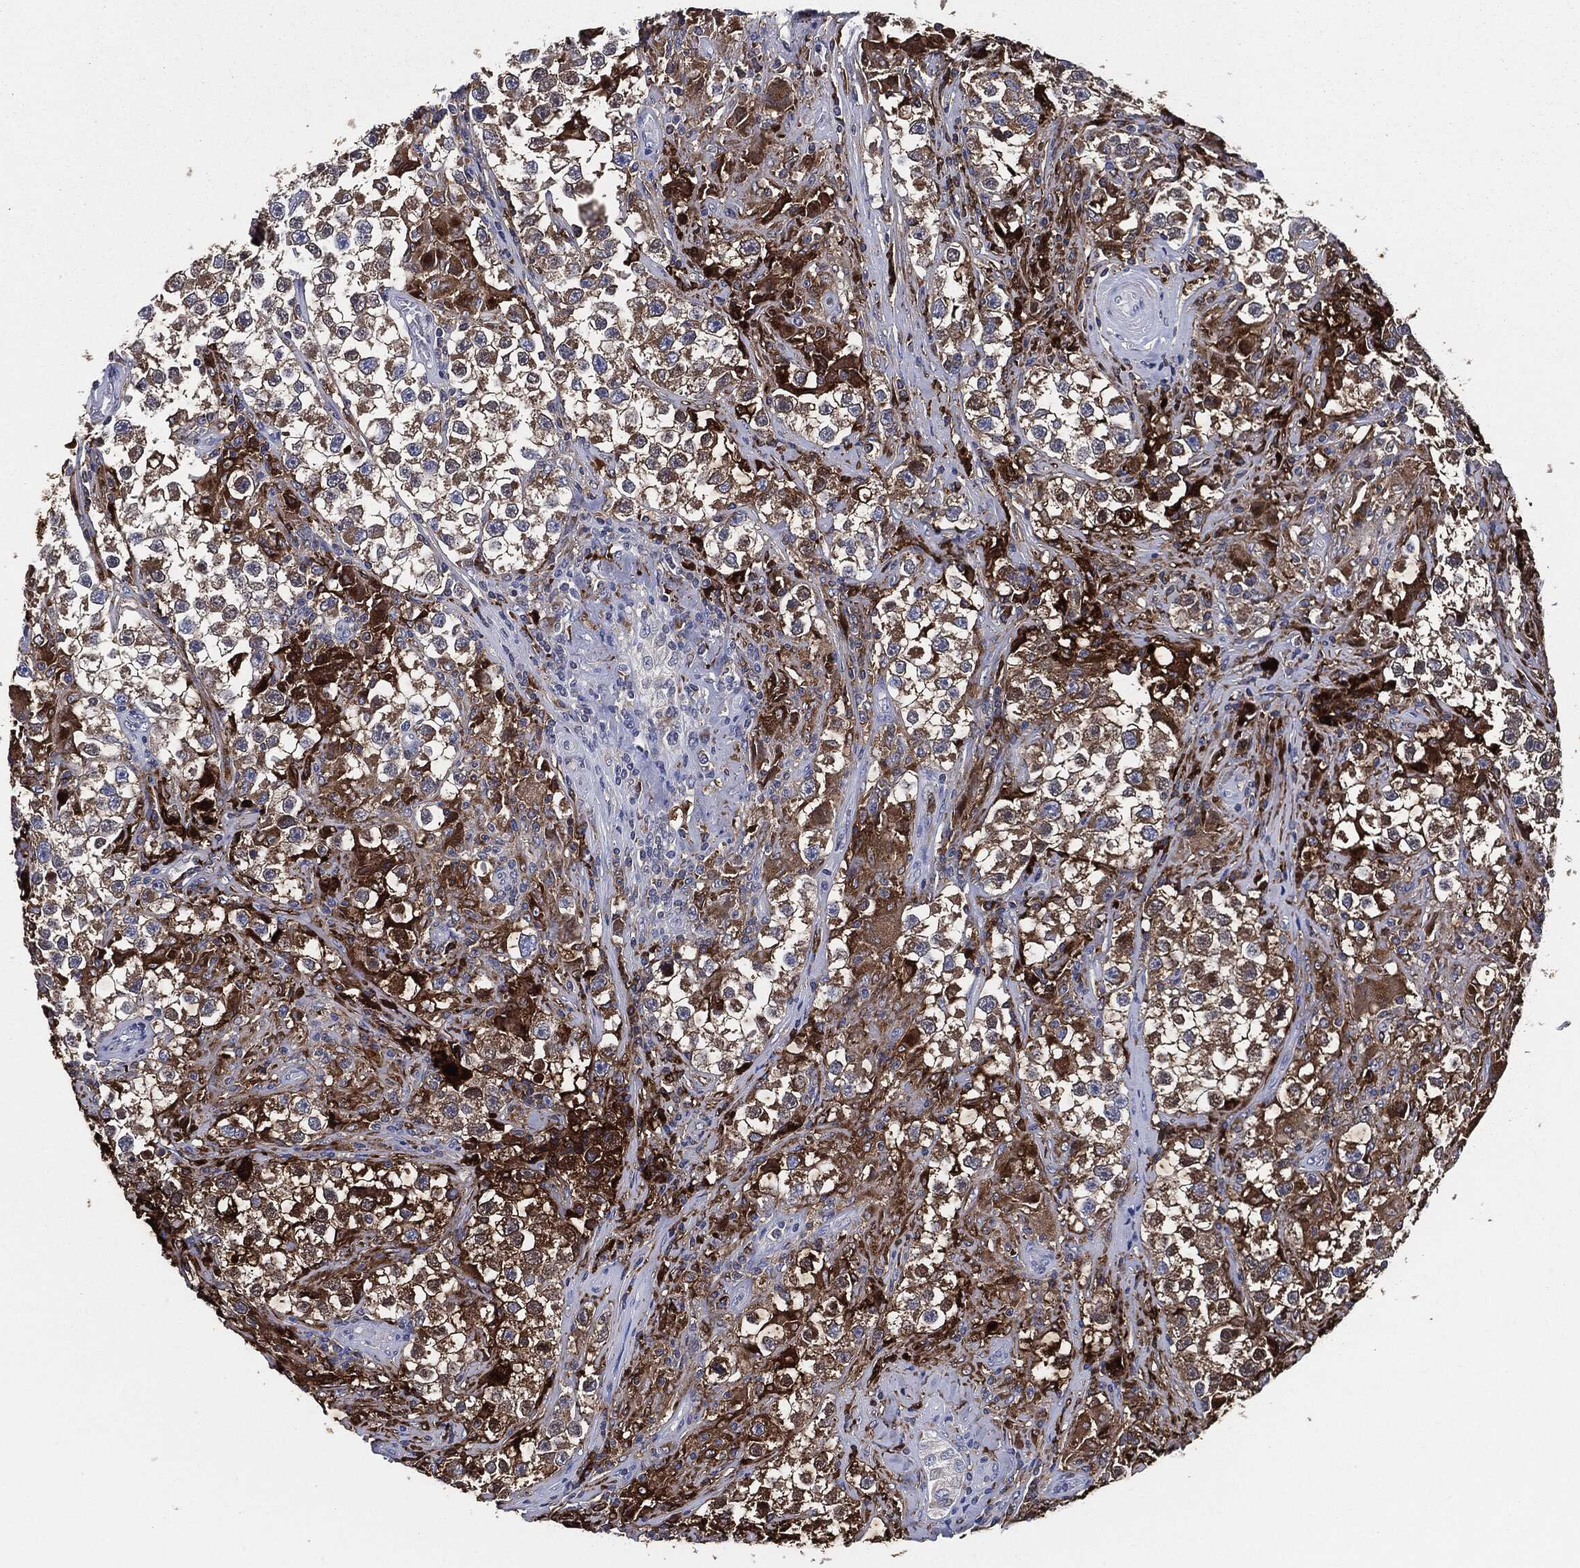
{"staining": {"intensity": "weak", "quantity": "25%-75%", "location": "cytoplasmic/membranous"}, "tissue": "testis cancer", "cell_type": "Tumor cells", "image_type": "cancer", "snomed": [{"axis": "morphology", "description": "Seminoma, NOS"}, {"axis": "topography", "description": "Testis"}], "caption": "A low amount of weak cytoplasmic/membranous staining is seen in approximately 25%-75% of tumor cells in testis cancer tissue.", "gene": "TMEM11", "patient": {"sex": "male", "age": 46}}